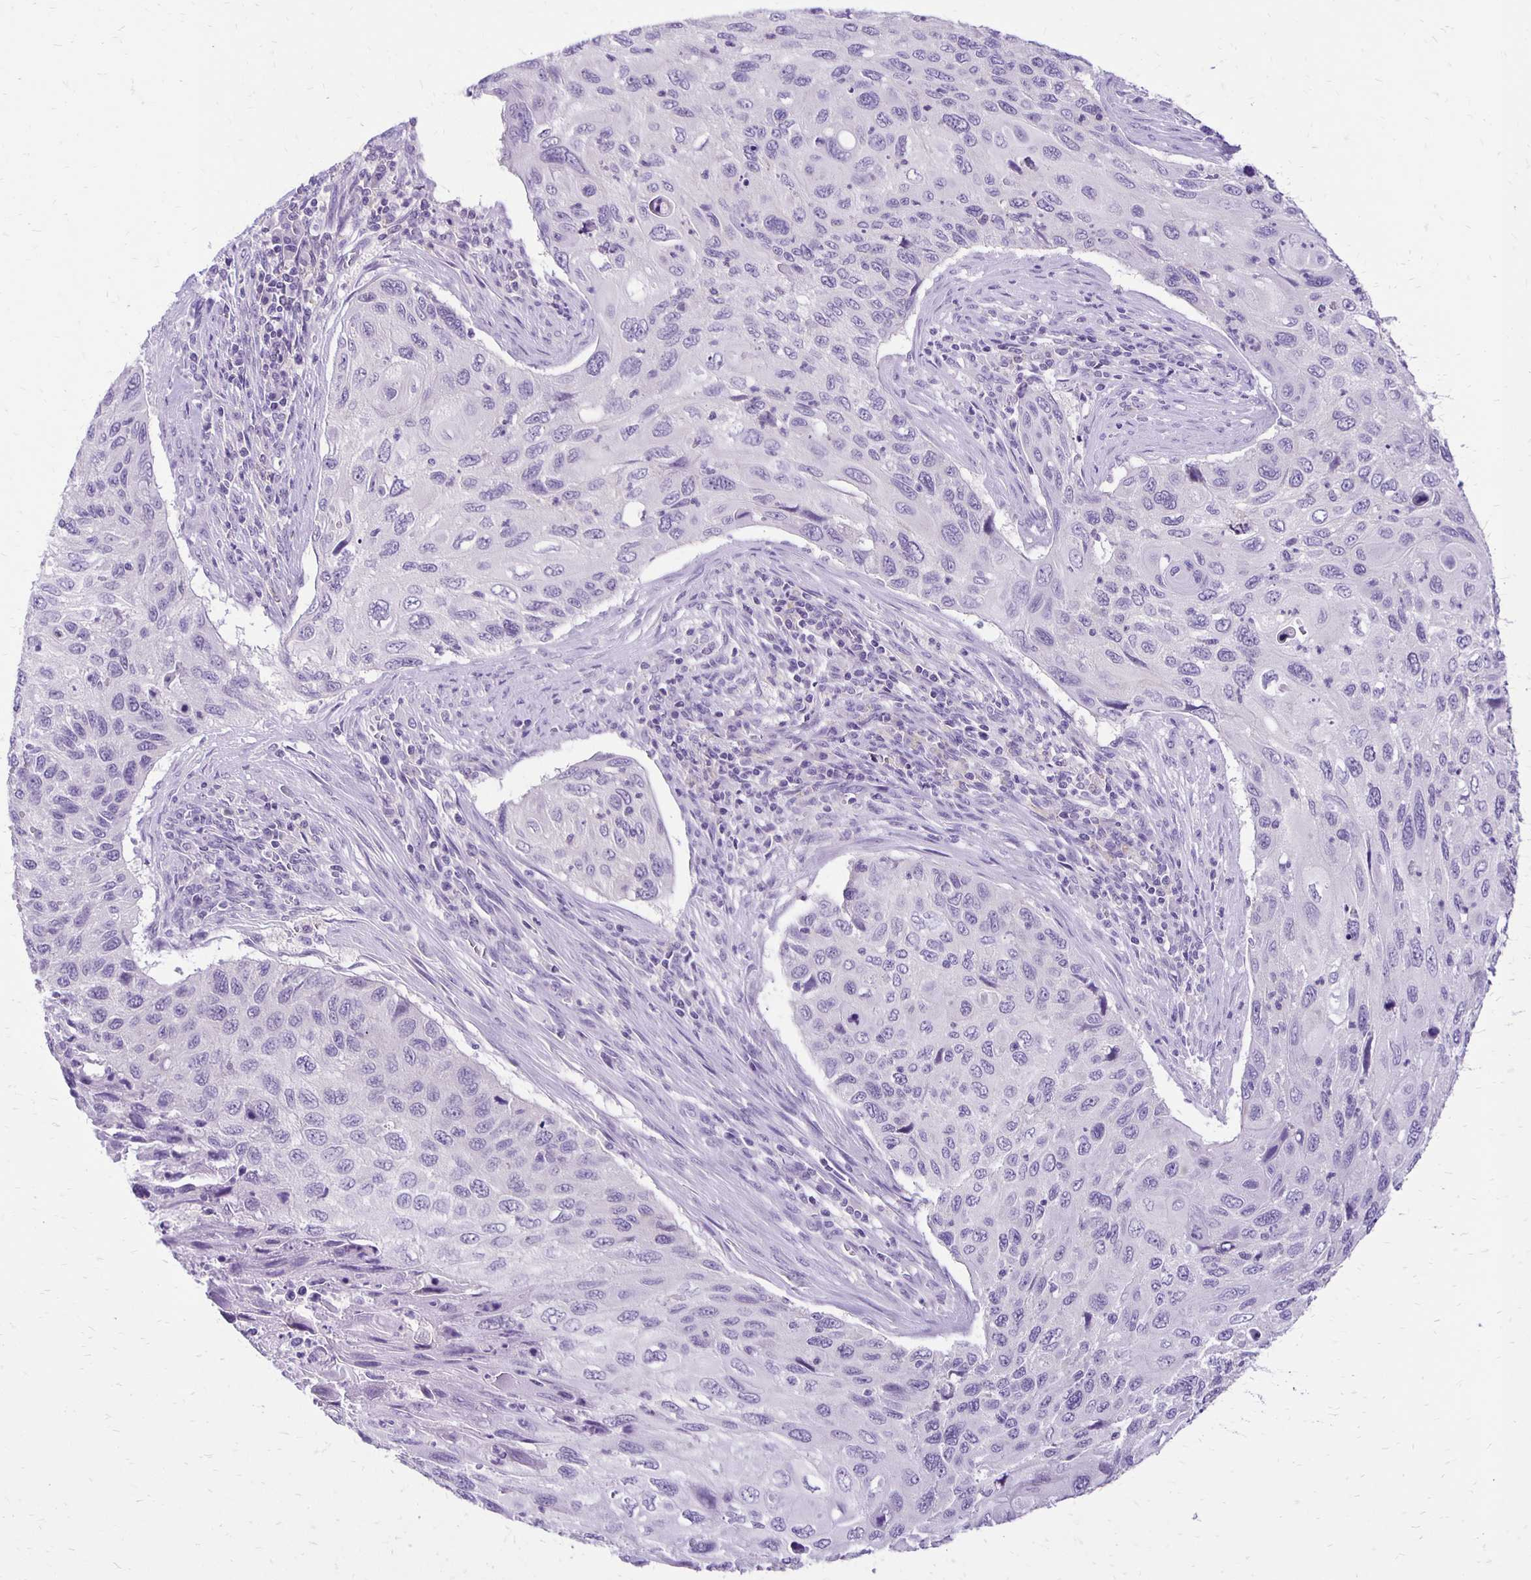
{"staining": {"intensity": "negative", "quantity": "none", "location": "none"}, "tissue": "cervical cancer", "cell_type": "Tumor cells", "image_type": "cancer", "snomed": [{"axis": "morphology", "description": "Squamous cell carcinoma, NOS"}, {"axis": "topography", "description": "Cervix"}], "caption": "IHC photomicrograph of human cervical squamous cell carcinoma stained for a protein (brown), which exhibits no staining in tumor cells. The staining is performed using DAB (3,3'-diaminobenzidine) brown chromogen with nuclei counter-stained in using hematoxylin.", "gene": "ANKRD45", "patient": {"sex": "female", "age": 70}}